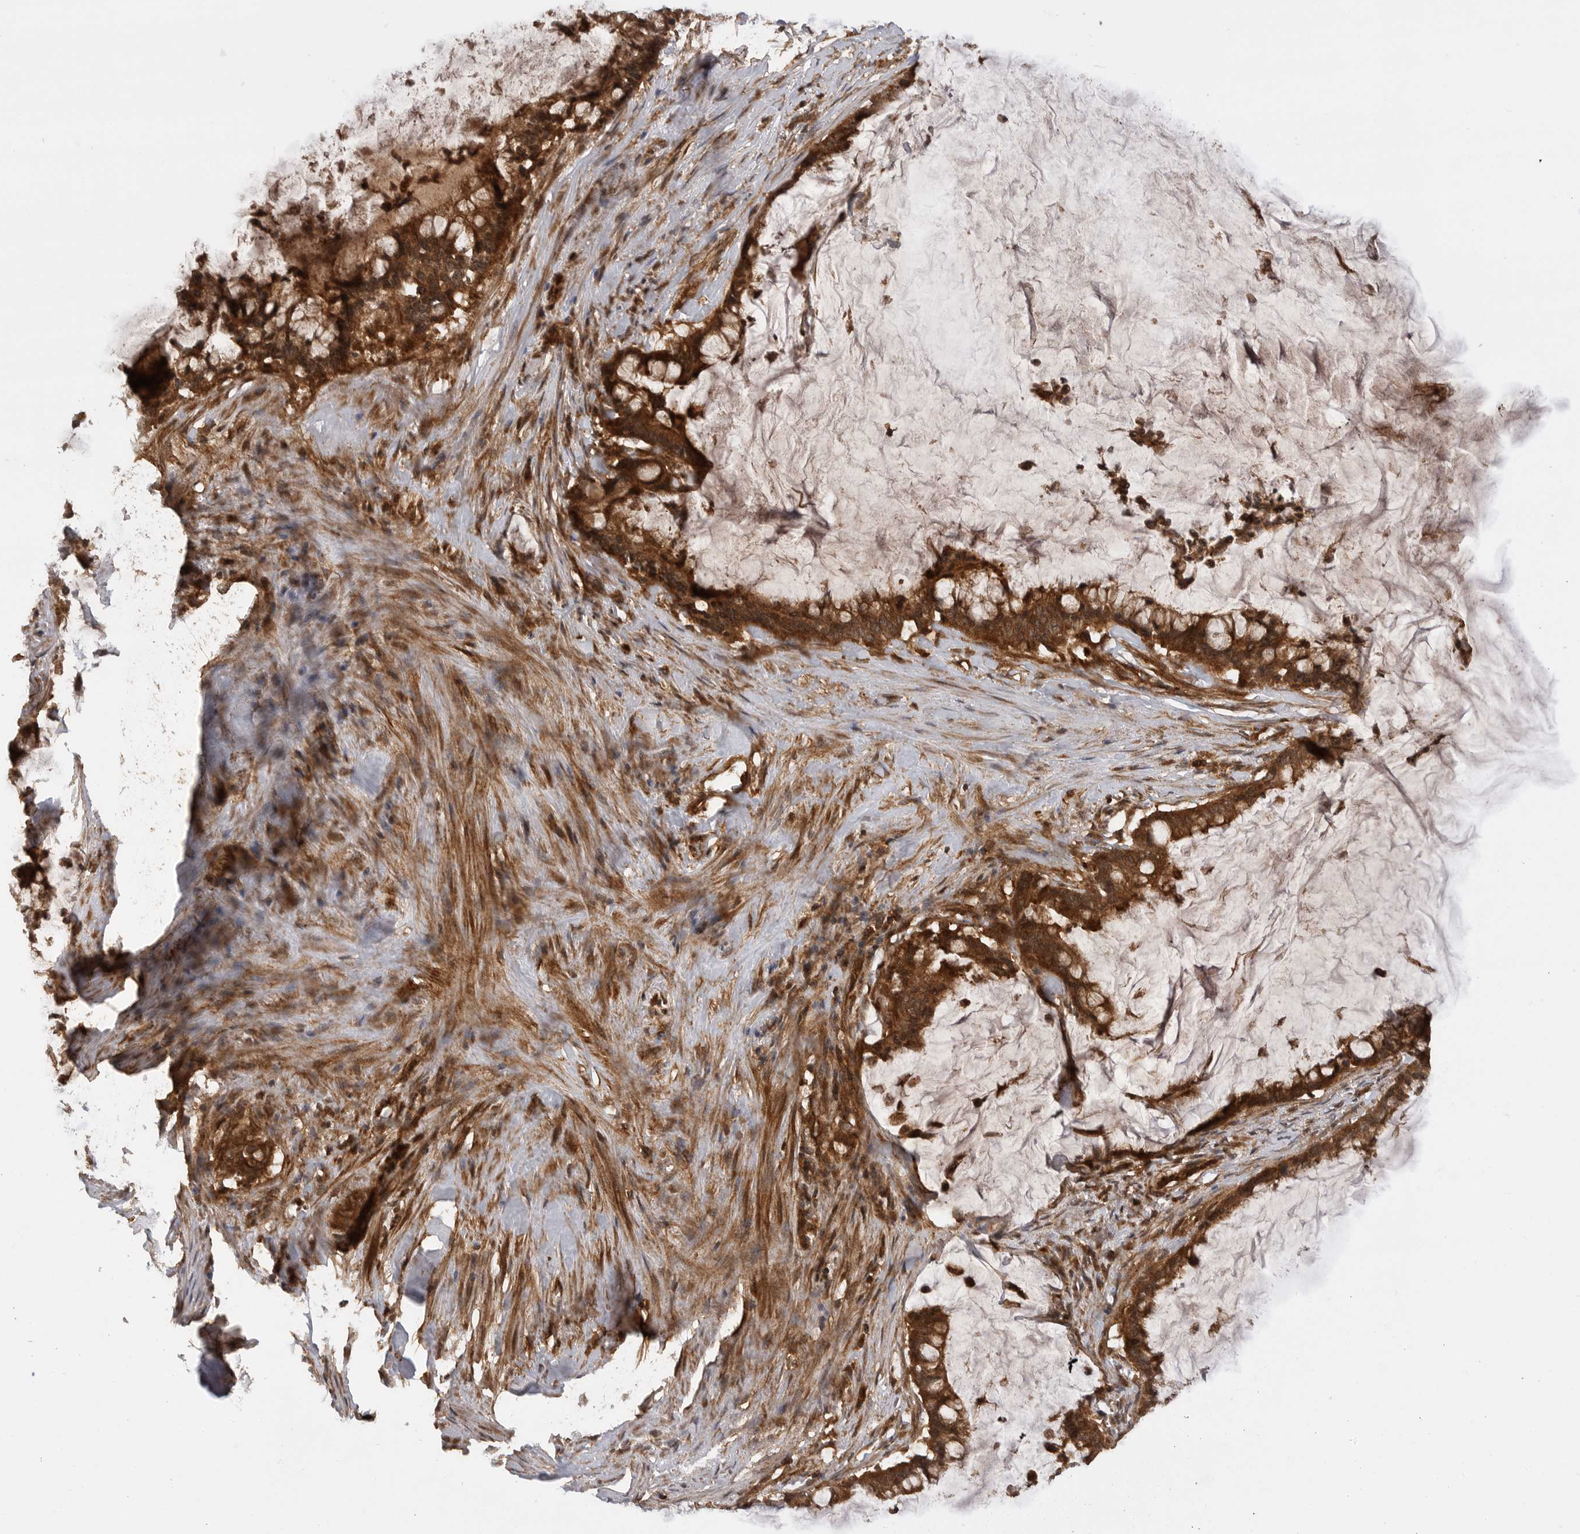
{"staining": {"intensity": "strong", "quantity": ">75%", "location": "cytoplasmic/membranous"}, "tissue": "pancreatic cancer", "cell_type": "Tumor cells", "image_type": "cancer", "snomed": [{"axis": "morphology", "description": "Adenocarcinoma, NOS"}, {"axis": "topography", "description": "Pancreas"}], "caption": "A micrograph of human pancreatic cancer stained for a protein reveals strong cytoplasmic/membranous brown staining in tumor cells. The protein of interest is stained brown, and the nuclei are stained in blue (DAB IHC with brightfield microscopy, high magnification).", "gene": "PRDX4", "patient": {"sex": "male", "age": 41}}